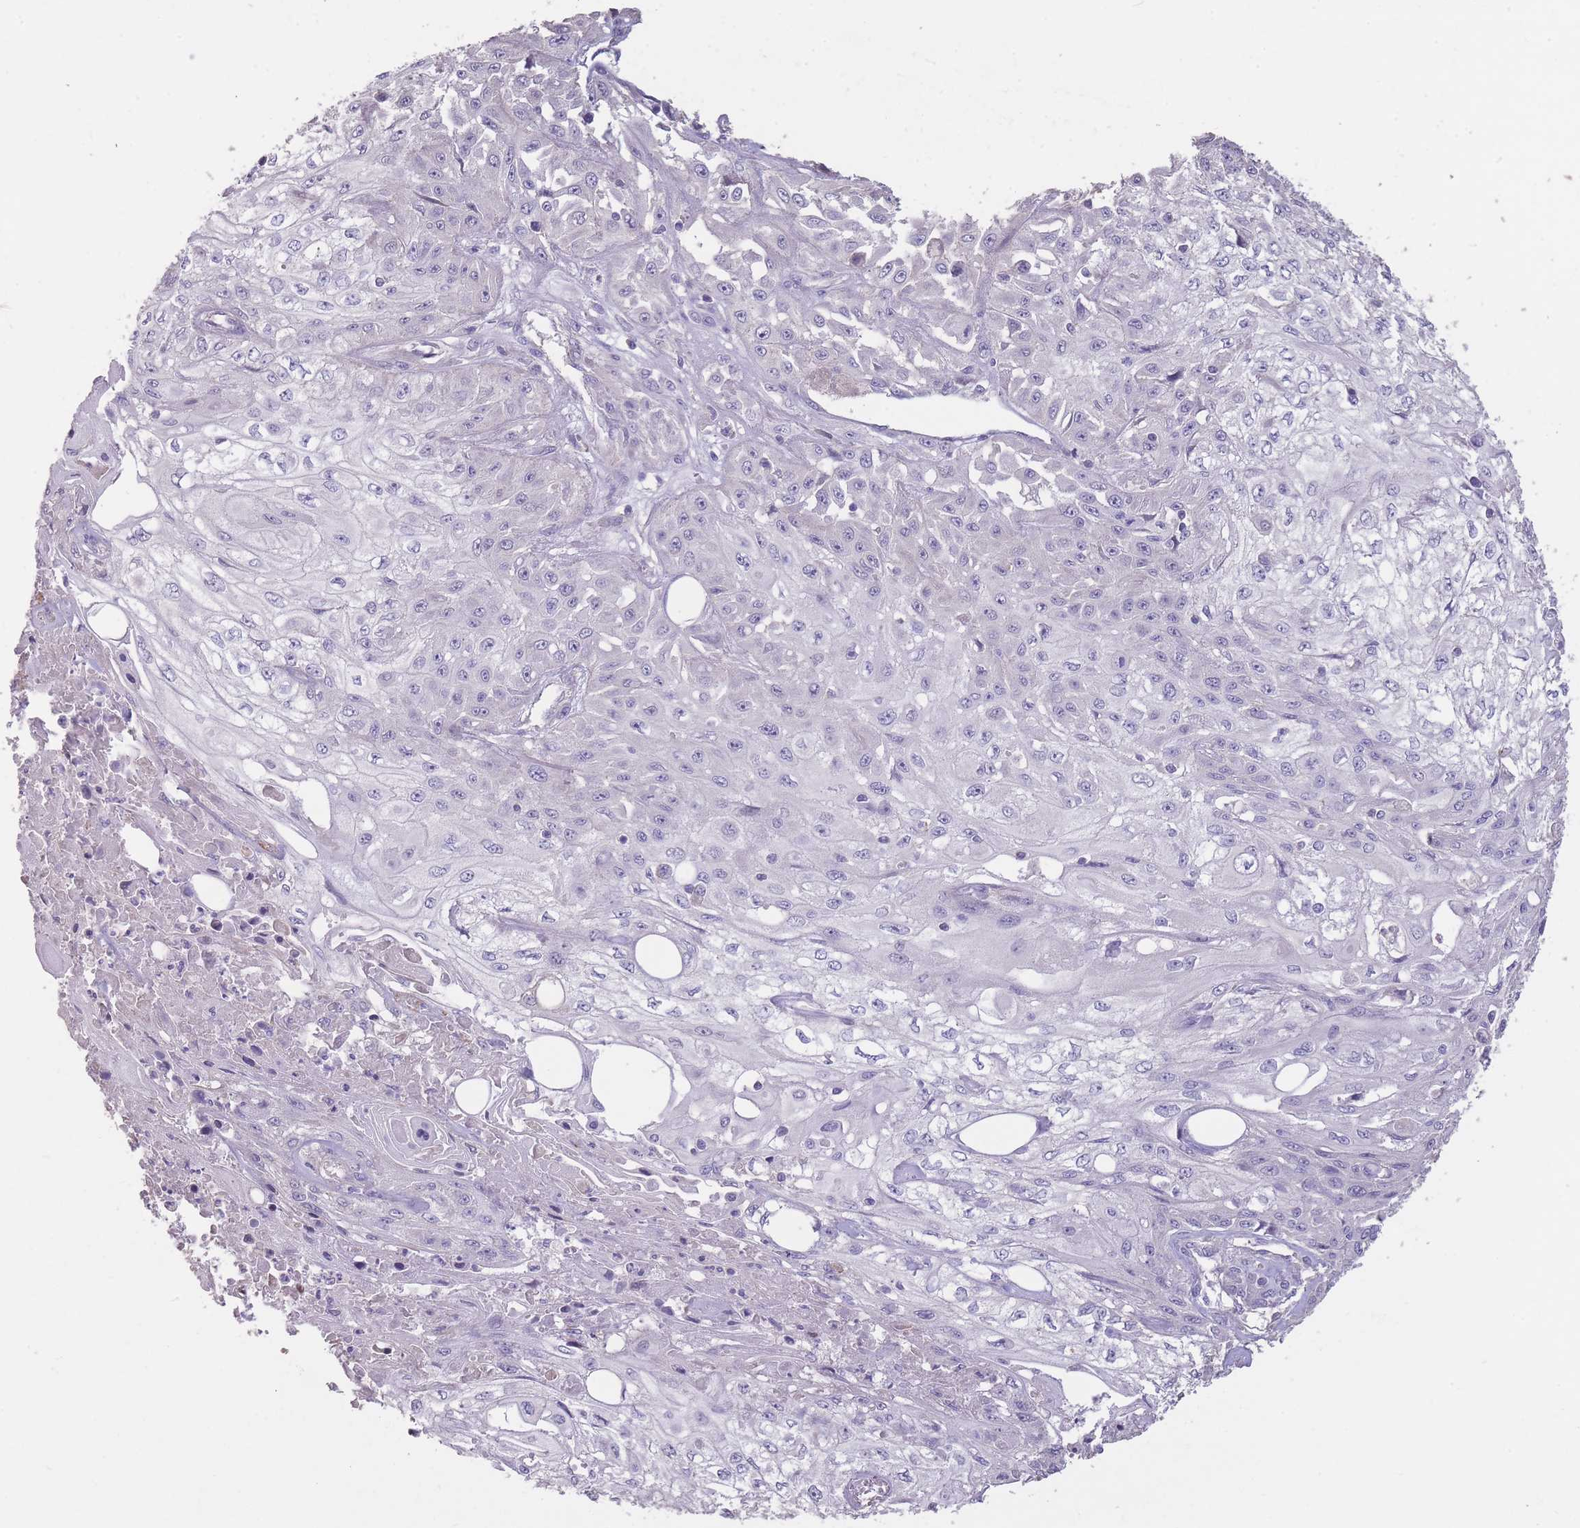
{"staining": {"intensity": "negative", "quantity": "none", "location": "none"}, "tissue": "skin cancer", "cell_type": "Tumor cells", "image_type": "cancer", "snomed": [{"axis": "morphology", "description": "Squamous cell carcinoma, NOS"}, {"axis": "morphology", "description": "Squamous cell carcinoma, metastatic, NOS"}, {"axis": "topography", "description": "Skin"}, {"axis": "topography", "description": "Lymph node"}], "caption": "Micrograph shows no protein staining in tumor cells of metastatic squamous cell carcinoma (skin) tissue.", "gene": "RSPH10B", "patient": {"sex": "male", "age": 75}}